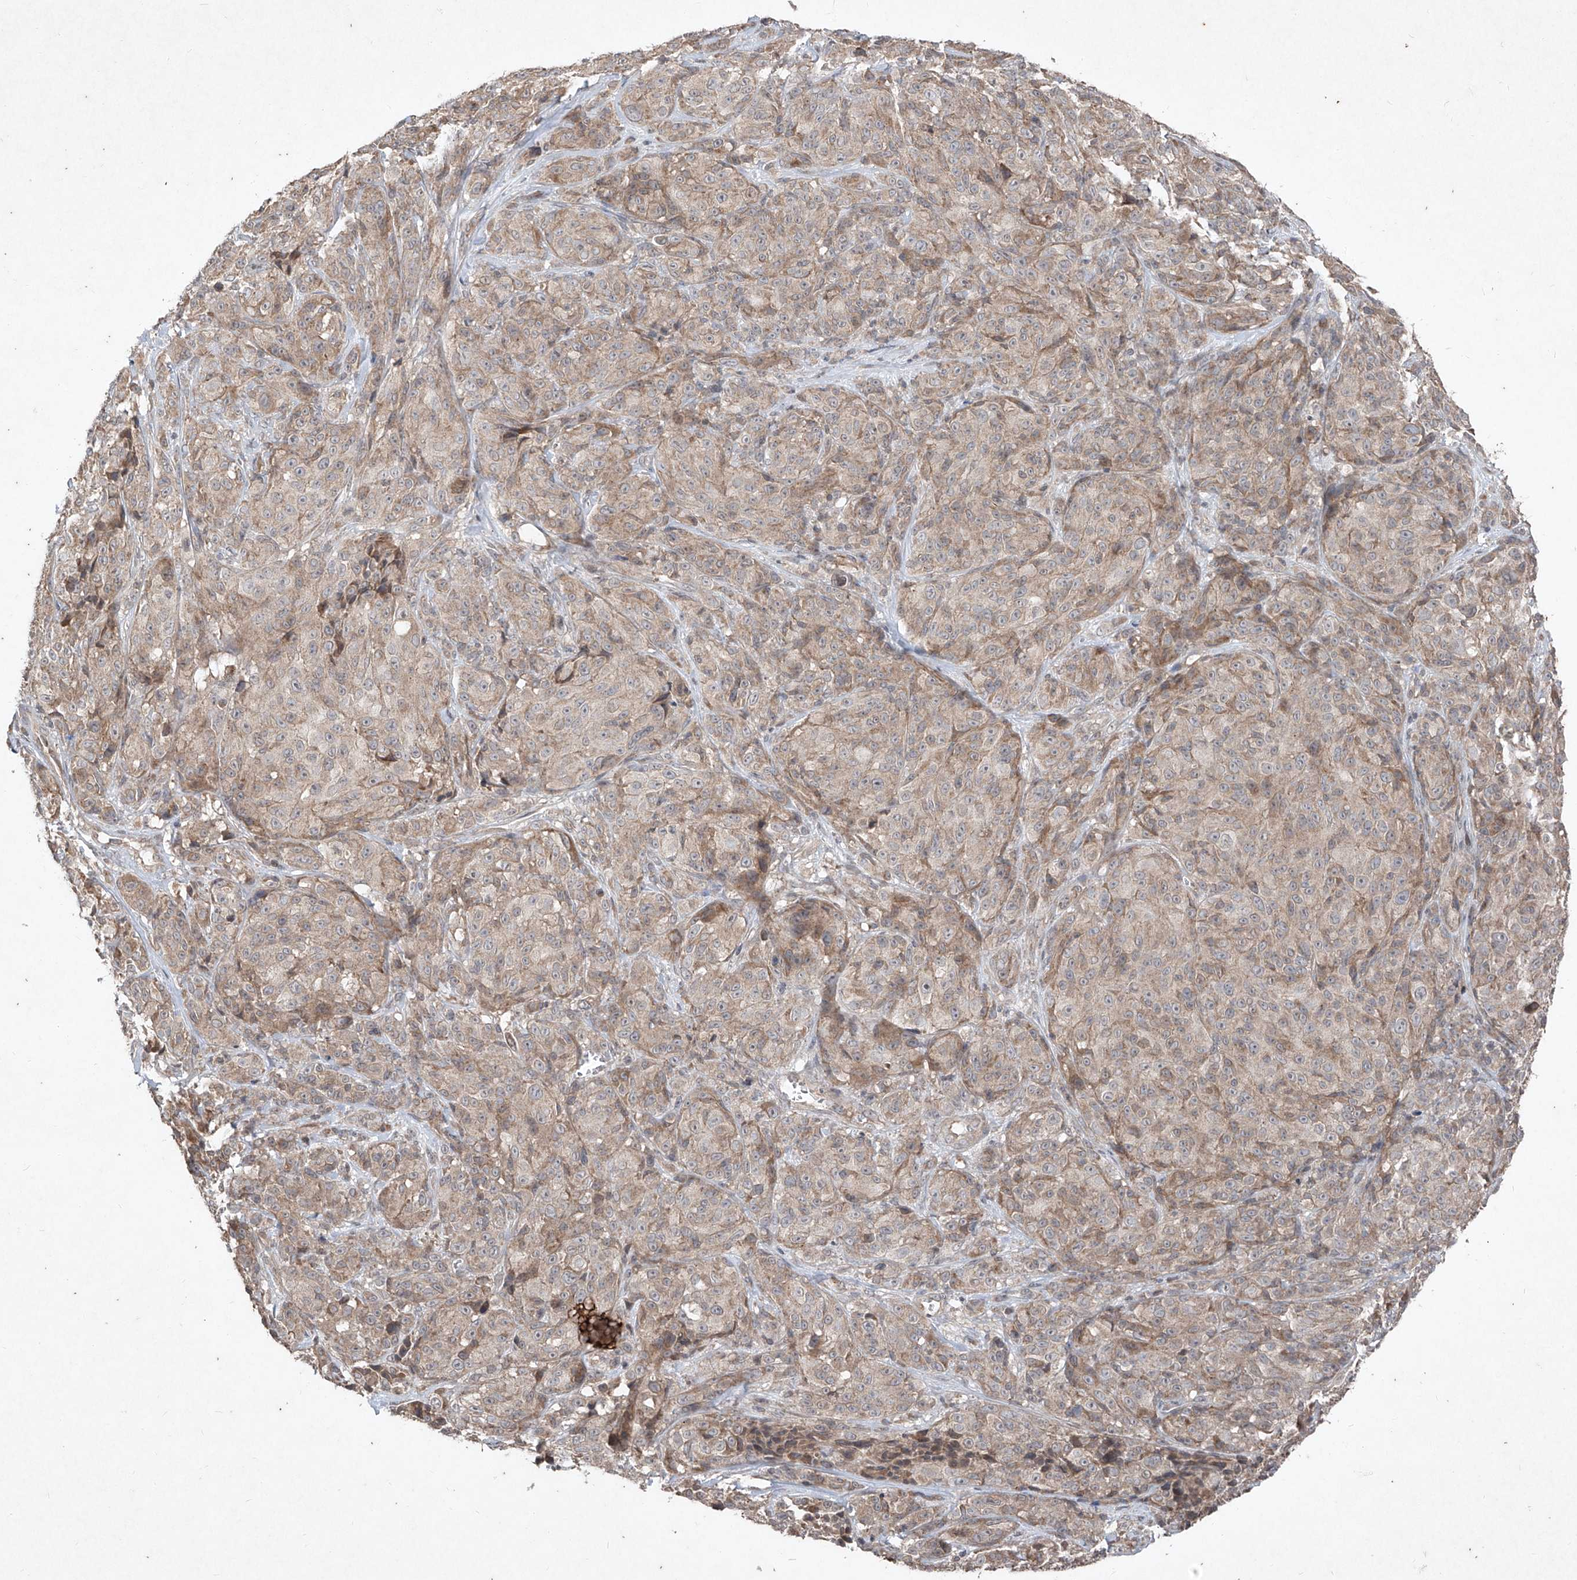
{"staining": {"intensity": "weak", "quantity": ">75%", "location": "cytoplasmic/membranous"}, "tissue": "melanoma", "cell_type": "Tumor cells", "image_type": "cancer", "snomed": [{"axis": "morphology", "description": "Malignant melanoma, NOS"}, {"axis": "topography", "description": "Skin"}], "caption": "Immunohistochemistry (IHC) of human malignant melanoma demonstrates low levels of weak cytoplasmic/membranous positivity in about >75% of tumor cells.", "gene": "ABCD3", "patient": {"sex": "male", "age": 73}}